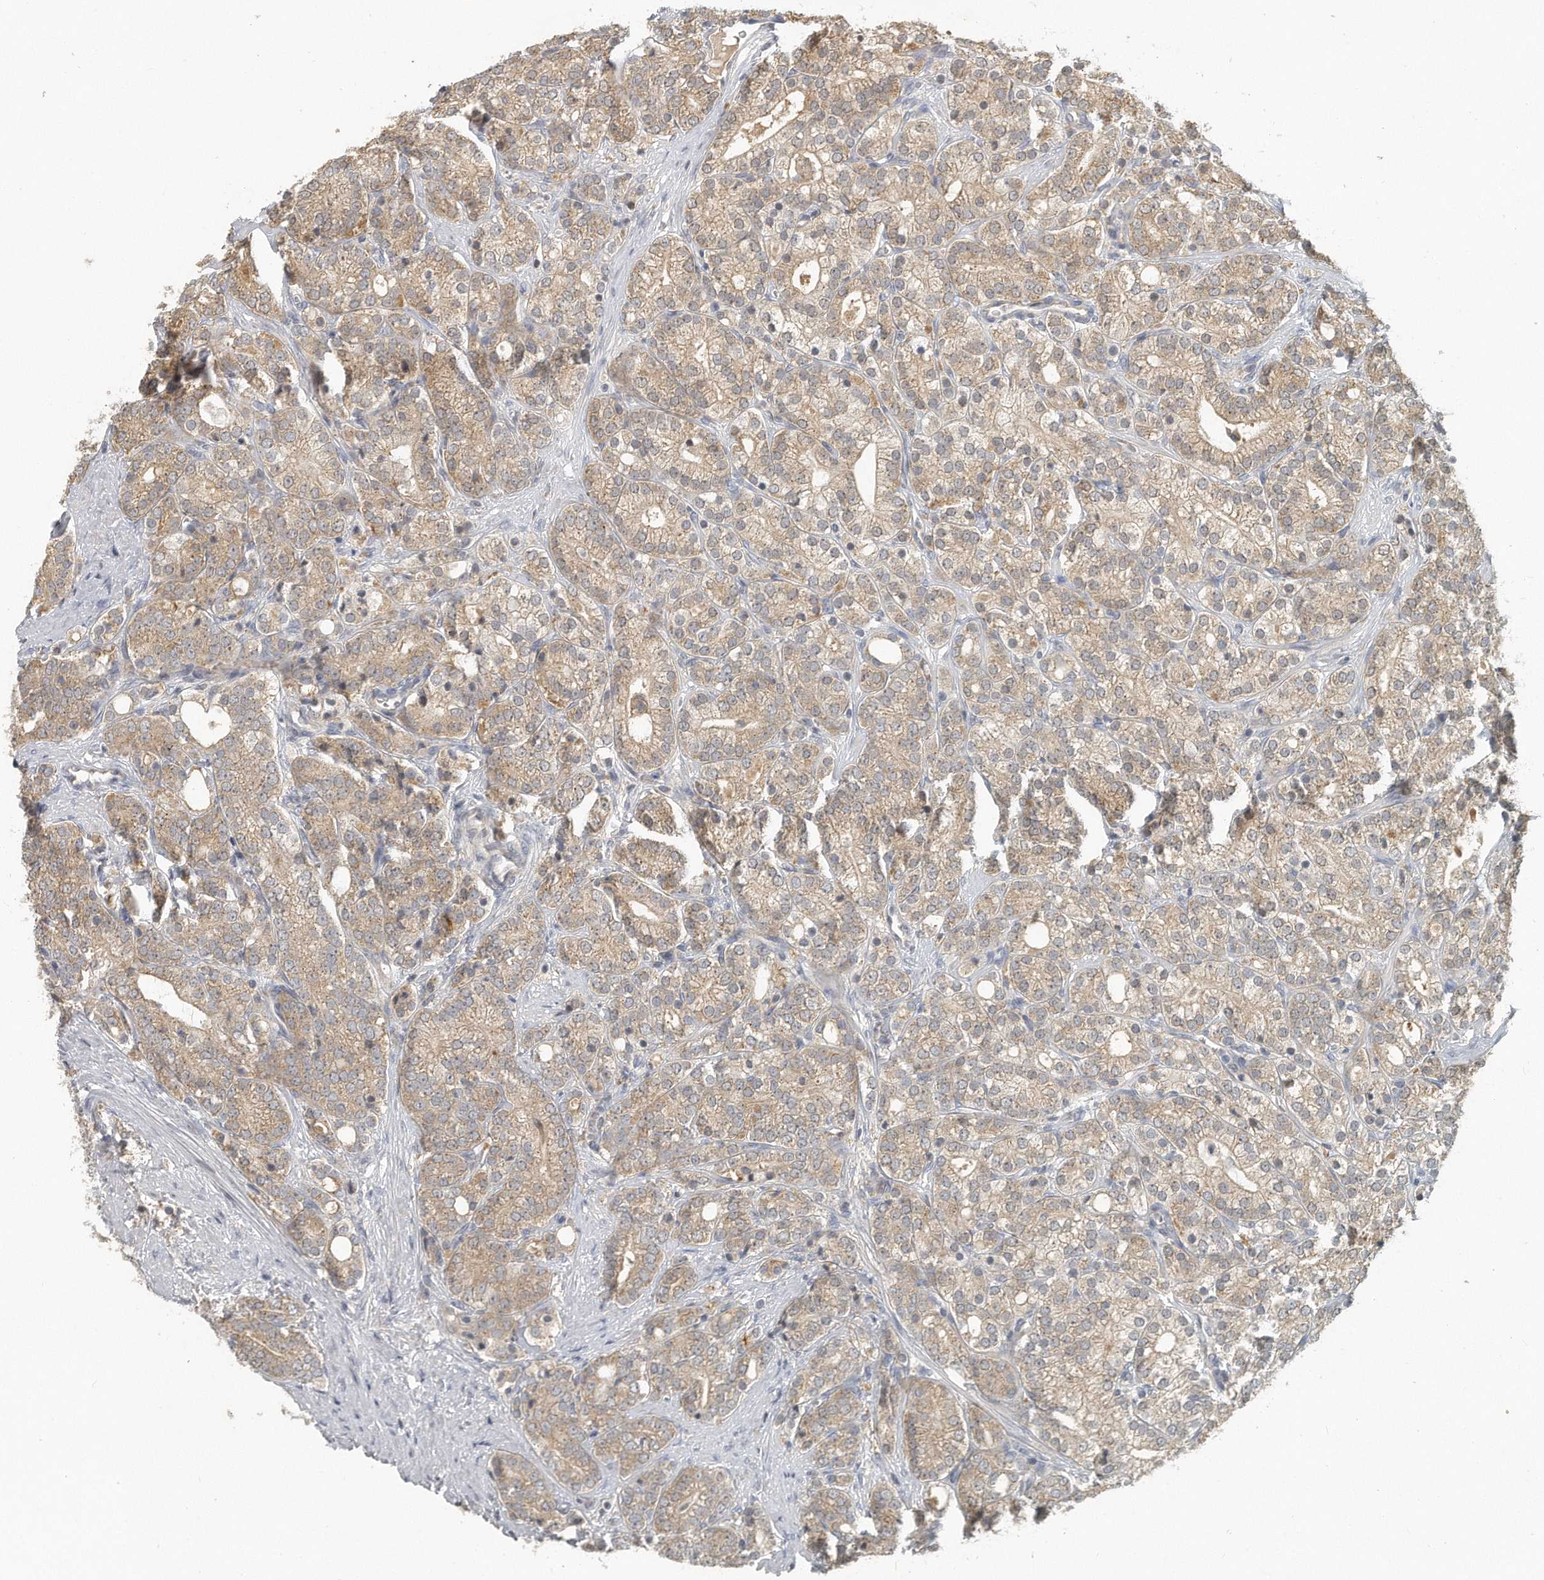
{"staining": {"intensity": "weak", "quantity": ">75%", "location": "cytoplasmic/membranous"}, "tissue": "prostate cancer", "cell_type": "Tumor cells", "image_type": "cancer", "snomed": [{"axis": "morphology", "description": "Adenocarcinoma, High grade"}, {"axis": "topography", "description": "Prostate"}], "caption": "Human high-grade adenocarcinoma (prostate) stained with a protein marker exhibits weak staining in tumor cells.", "gene": "TRAPPC14", "patient": {"sex": "male", "age": 57}}